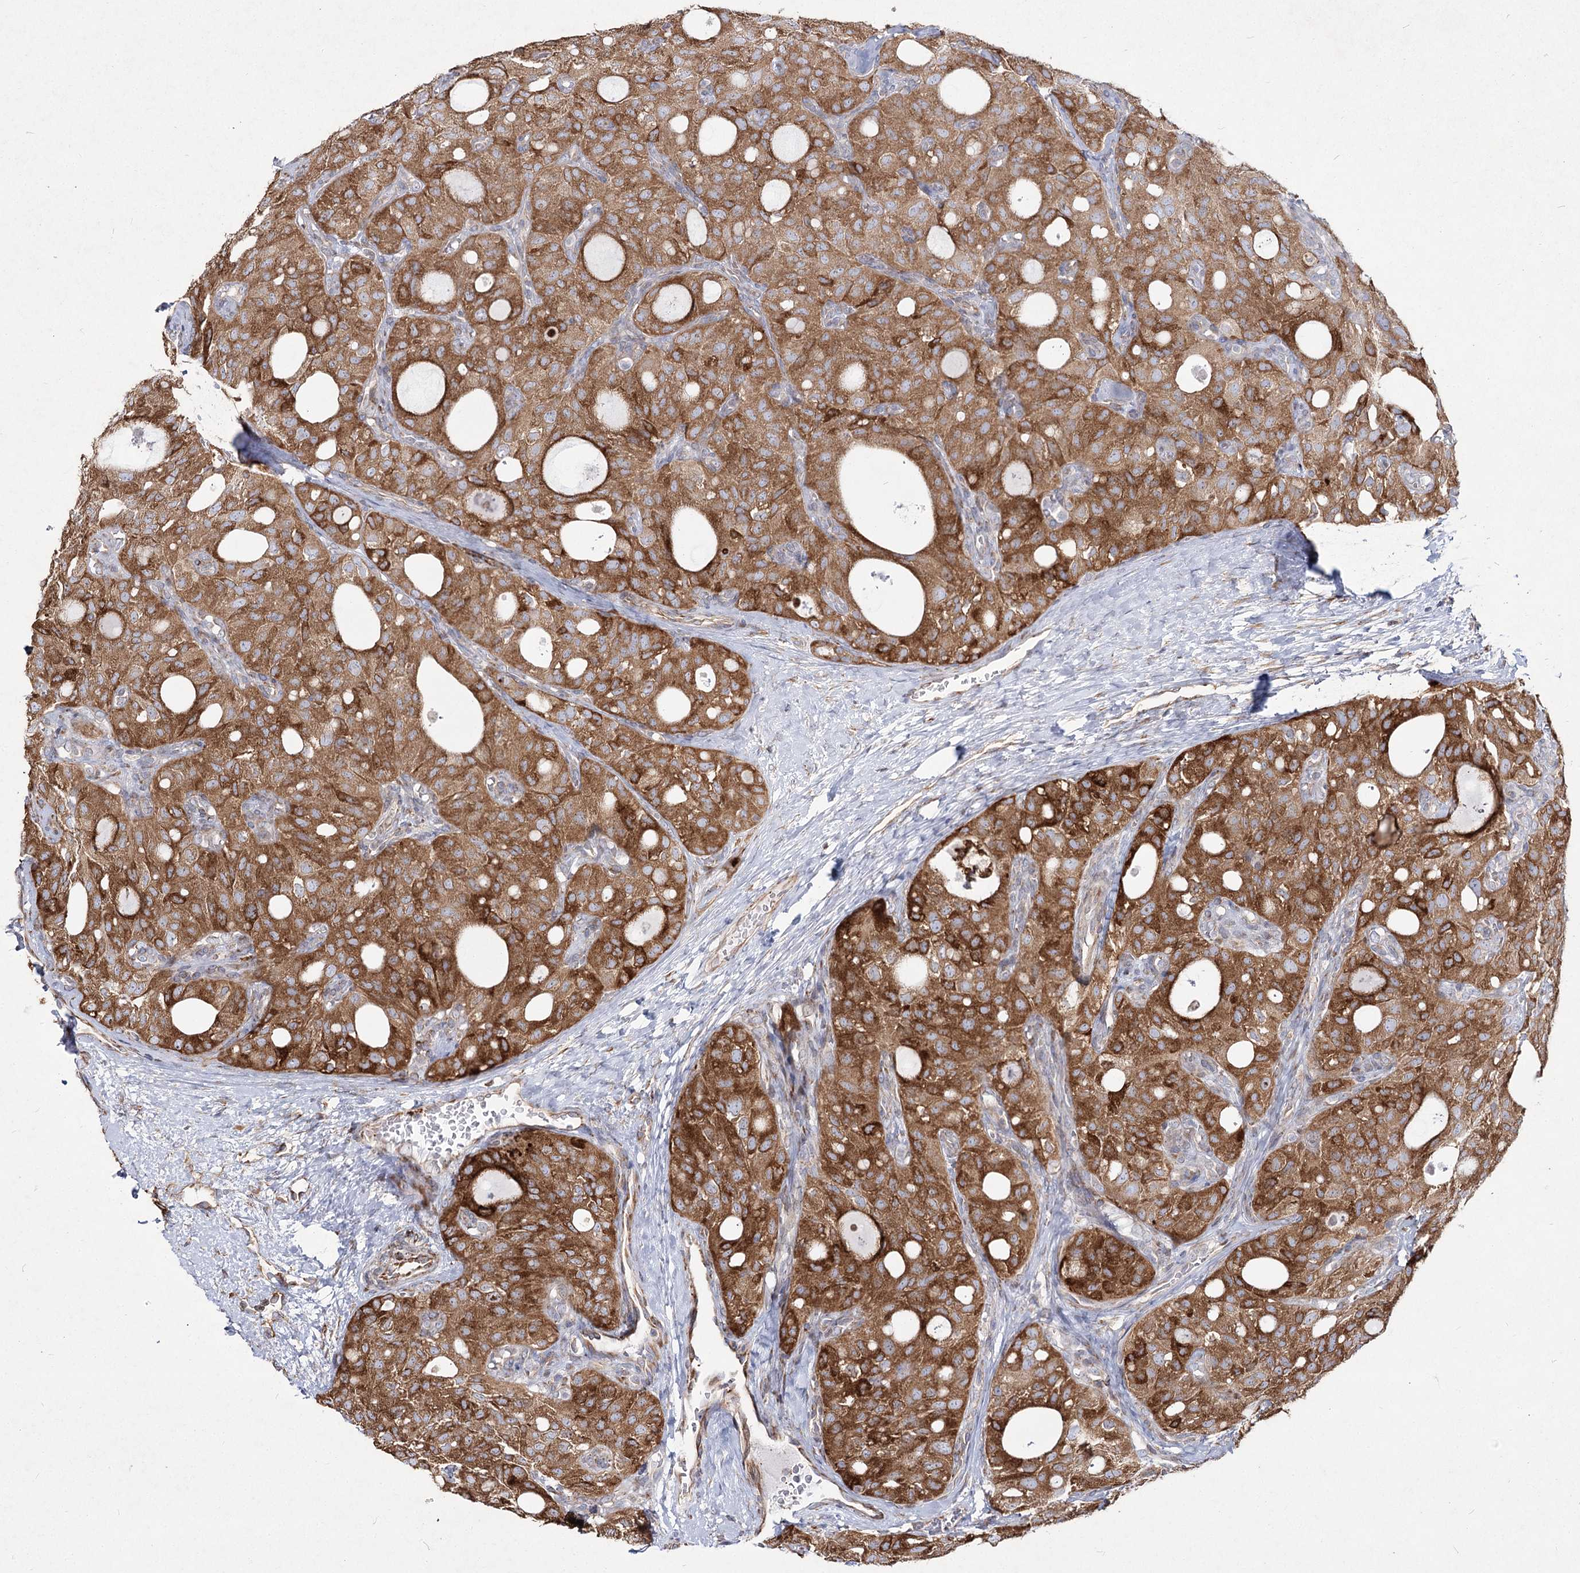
{"staining": {"intensity": "moderate", "quantity": ">75%", "location": "cytoplasmic/membranous"}, "tissue": "thyroid cancer", "cell_type": "Tumor cells", "image_type": "cancer", "snomed": [{"axis": "morphology", "description": "Follicular adenoma carcinoma, NOS"}, {"axis": "topography", "description": "Thyroid gland"}], "caption": "This is a micrograph of immunohistochemistry (IHC) staining of thyroid cancer (follicular adenoma carcinoma), which shows moderate staining in the cytoplasmic/membranous of tumor cells.", "gene": "NHLRC2", "patient": {"sex": "male", "age": 75}}